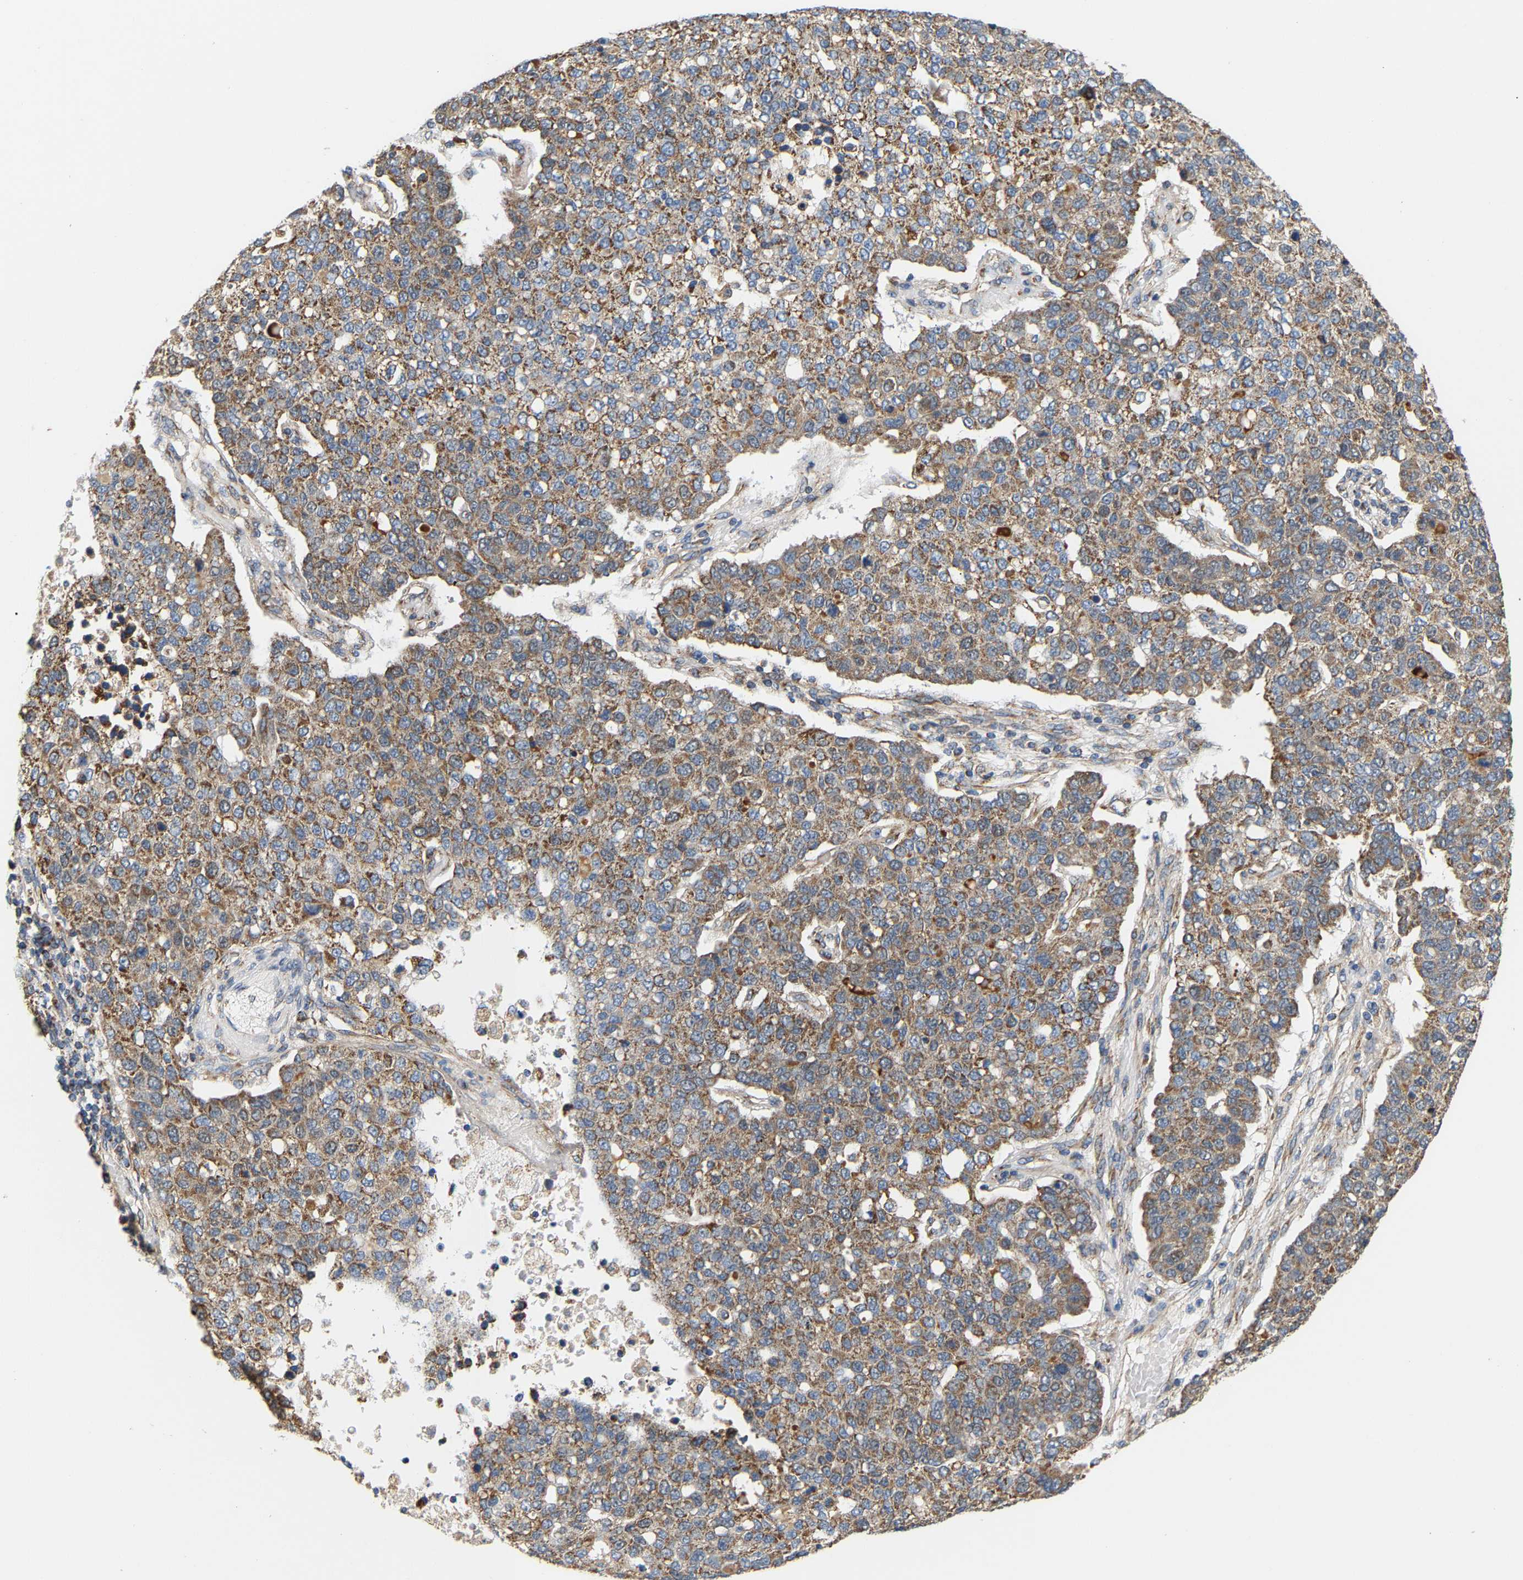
{"staining": {"intensity": "moderate", "quantity": ">75%", "location": "cytoplasmic/membranous"}, "tissue": "pancreatic cancer", "cell_type": "Tumor cells", "image_type": "cancer", "snomed": [{"axis": "morphology", "description": "Adenocarcinoma, NOS"}, {"axis": "topography", "description": "Pancreas"}], "caption": "Moderate cytoplasmic/membranous staining for a protein is seen in approximately >75% of tumor cells of pancreatic cancer using IHC.", "gene": "TMEM168", "patient": {"sex": "female", "age": 61}}